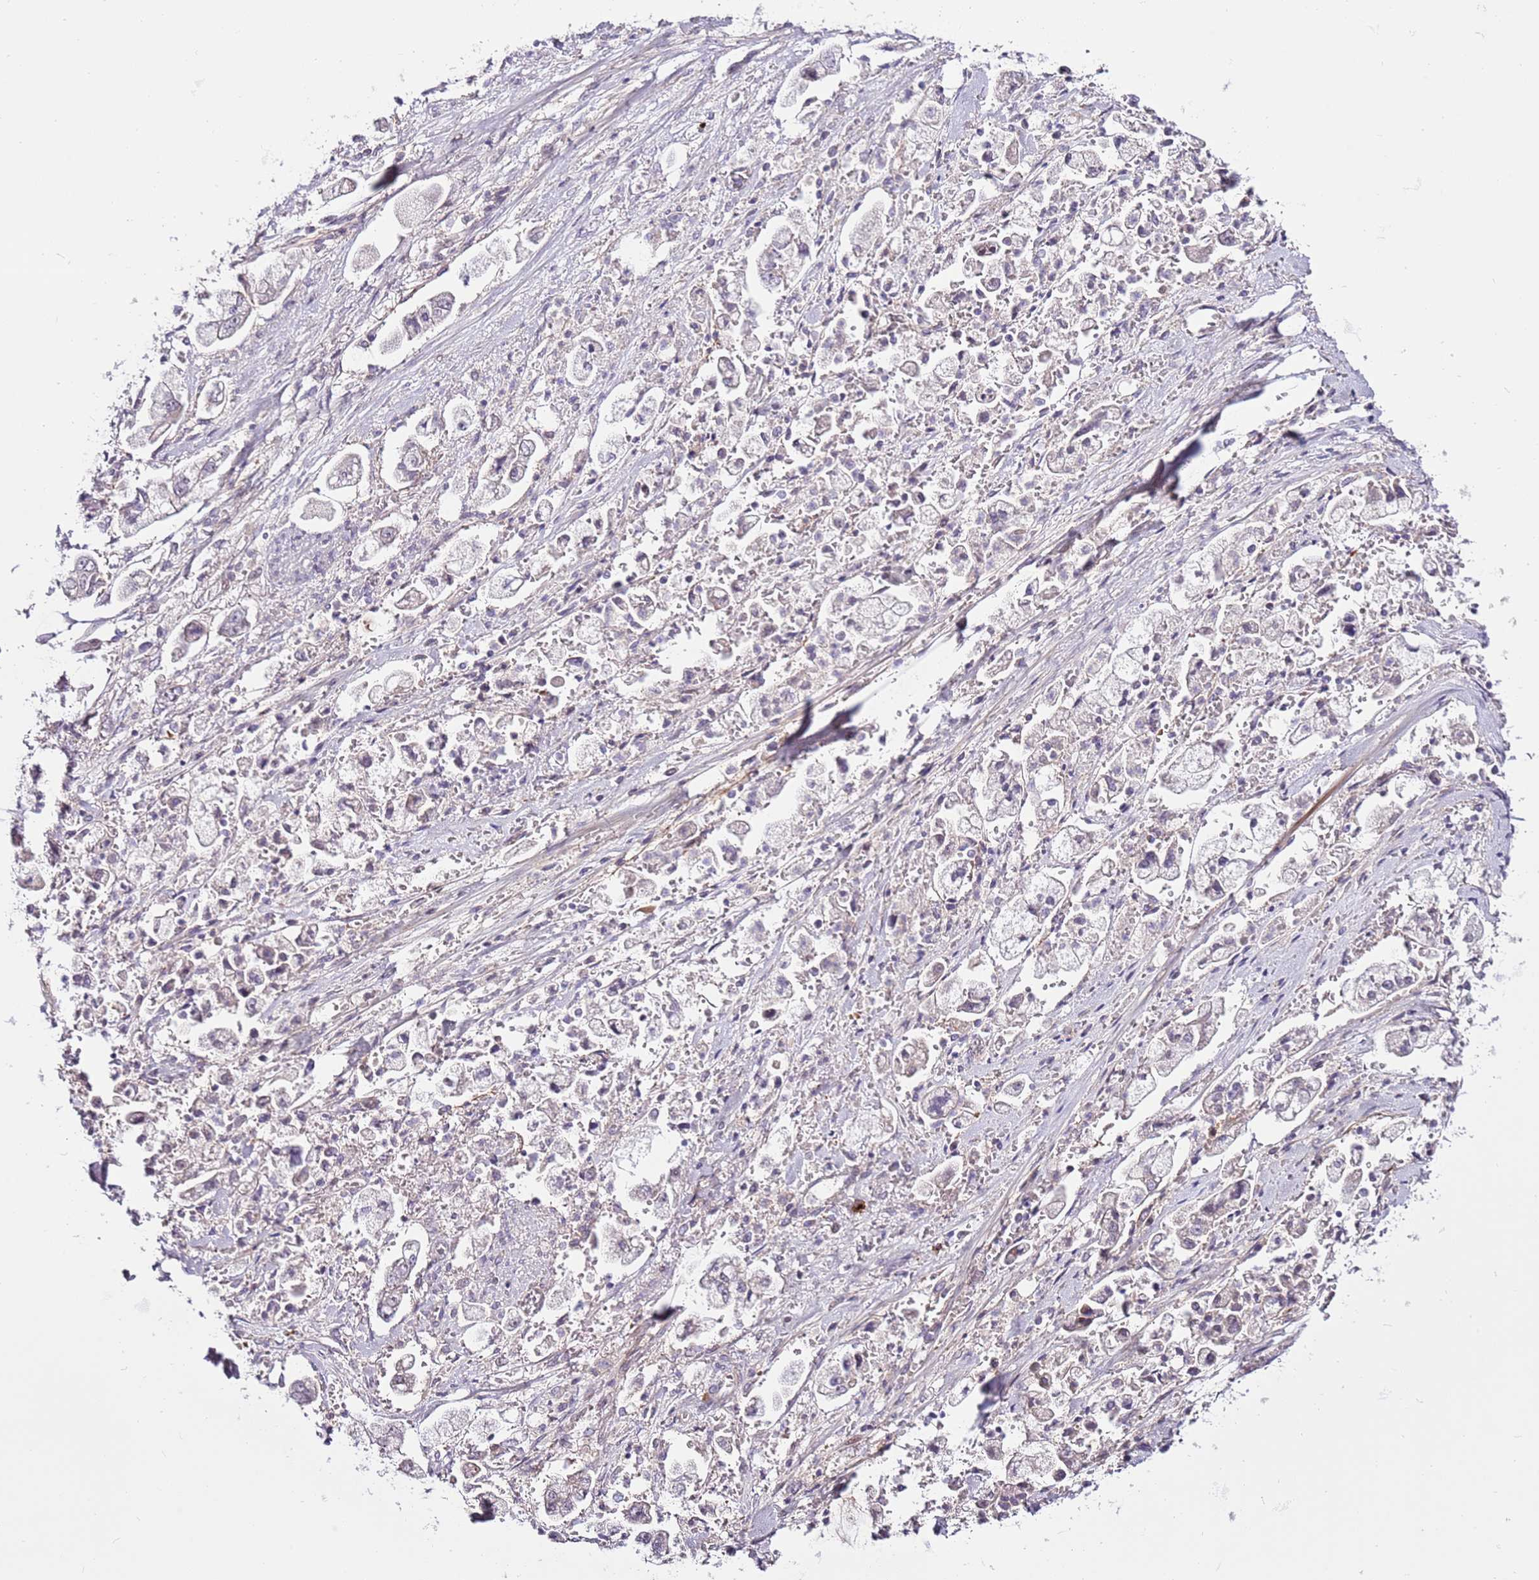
{"staining": {"intensity": "negative", "quantity": "none", "location": "none"}, "tissue": "stomach cancer", "cell_type": "Tumor cells", "image_type": "cancer", "snomed": [{"axis": "morphology", "description": "Adenocarcinoma, NOS"}, {"axis": "topography", "description": "Stomach"}], "caption": "A histopathology image of human stomach cancer is negative for staining in tumor cells.", "gene": "MTG2", "patient": {"sex": "male", "age": 62}}